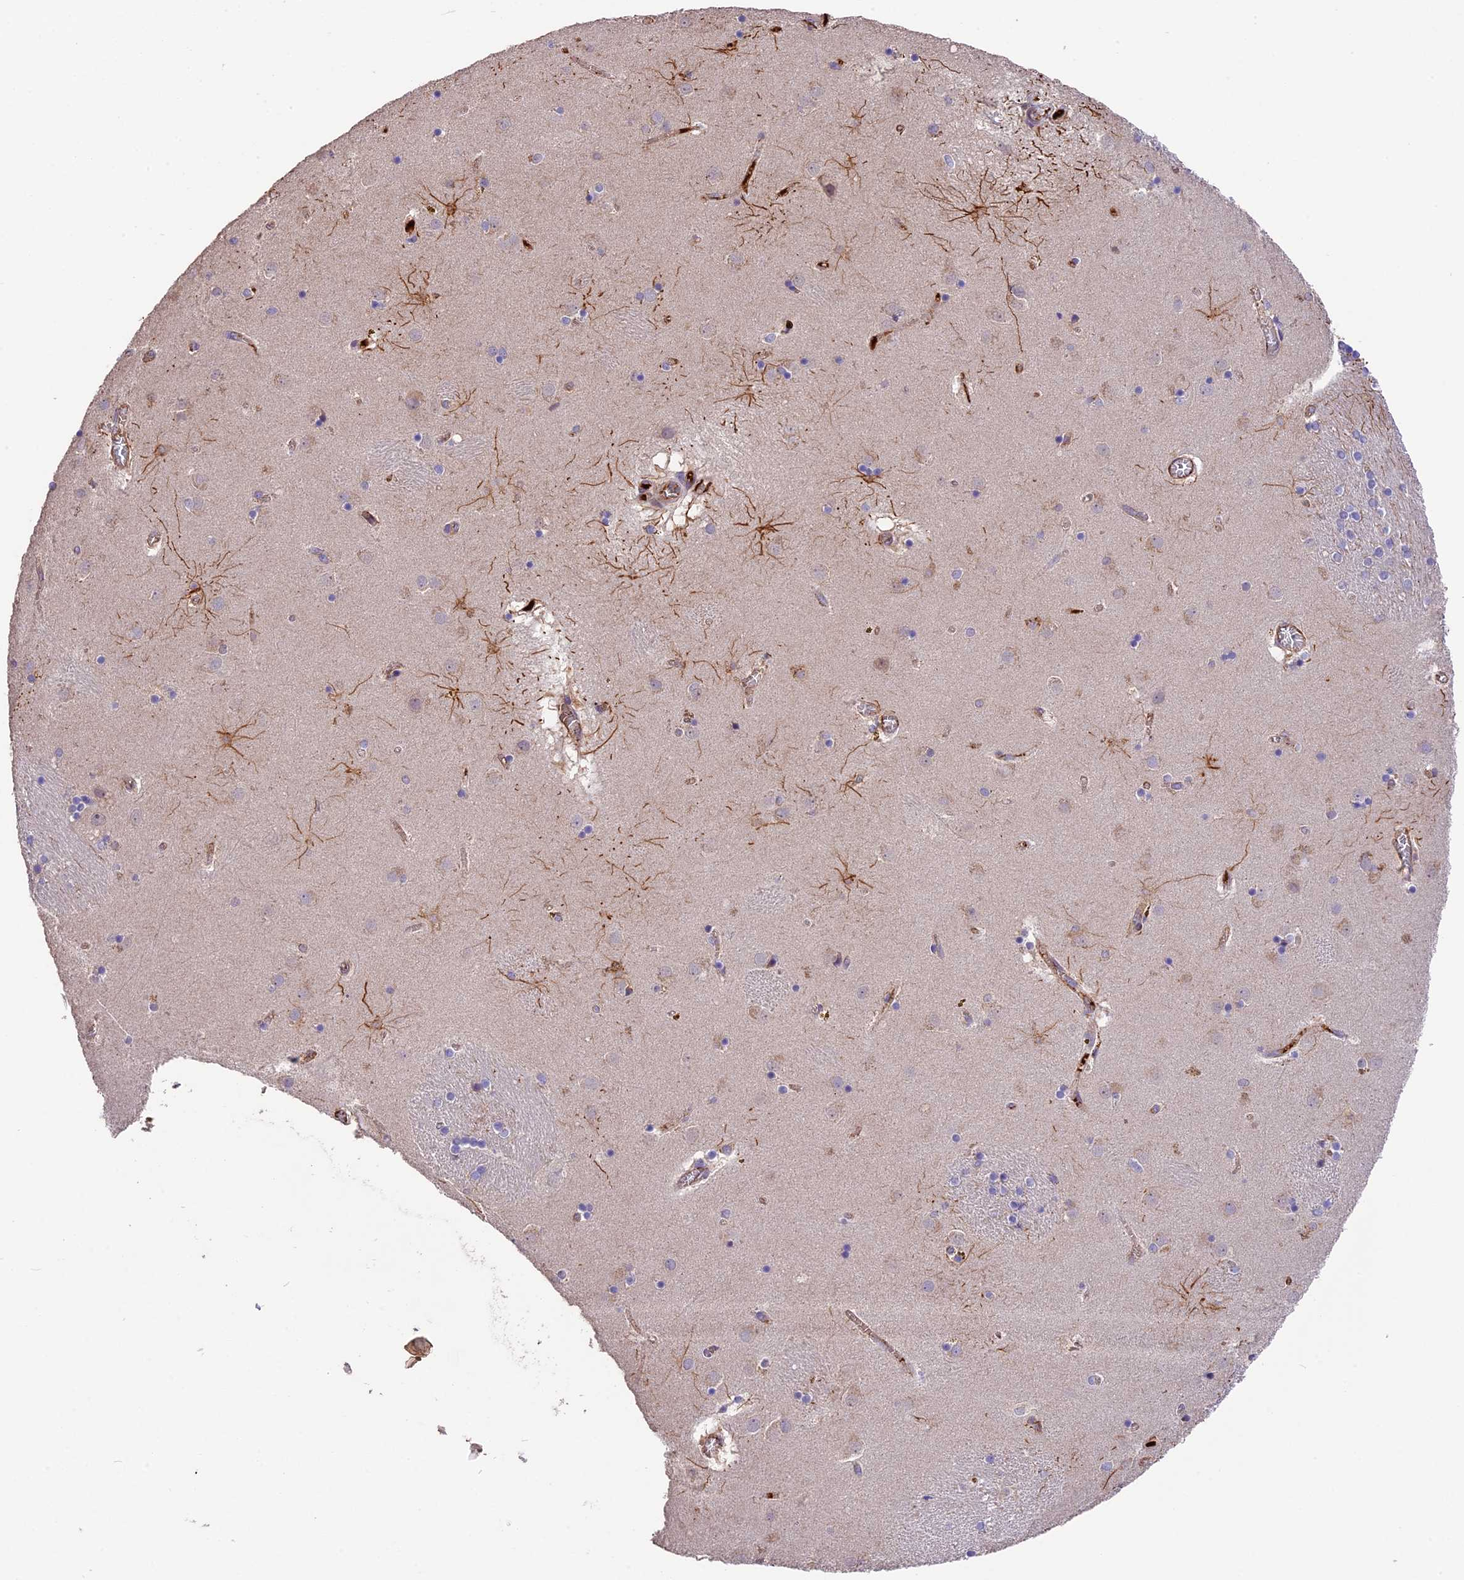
{"staining": {"intensity": "moderate", "quantity": "<25%", "location": "cytoplasmic/membranous"}, "tissue": "caudate", "cell_type": "Glial cells", "image_type": "normal", "snomed": [{"axis": "morphology", "description": "Normal tissue, NOS"}, {"axis": "topography", "description": "Lateral ventricle wall"}], "caption": "IHC staining of benign caudate, which shows low levels of moderate cytoplasmic/membranous expression in about <25% of glial cells indicating moderate cytoplasmic/membranous protein positivity. The staining was performed using DAB (3,3'-diaminobenzidine) (brown) for protein detection and nuclei were counterstained in hematoxylin (blue).", "gene": "MFSD2A", "patient": {"sex": "male", "age": 70}}